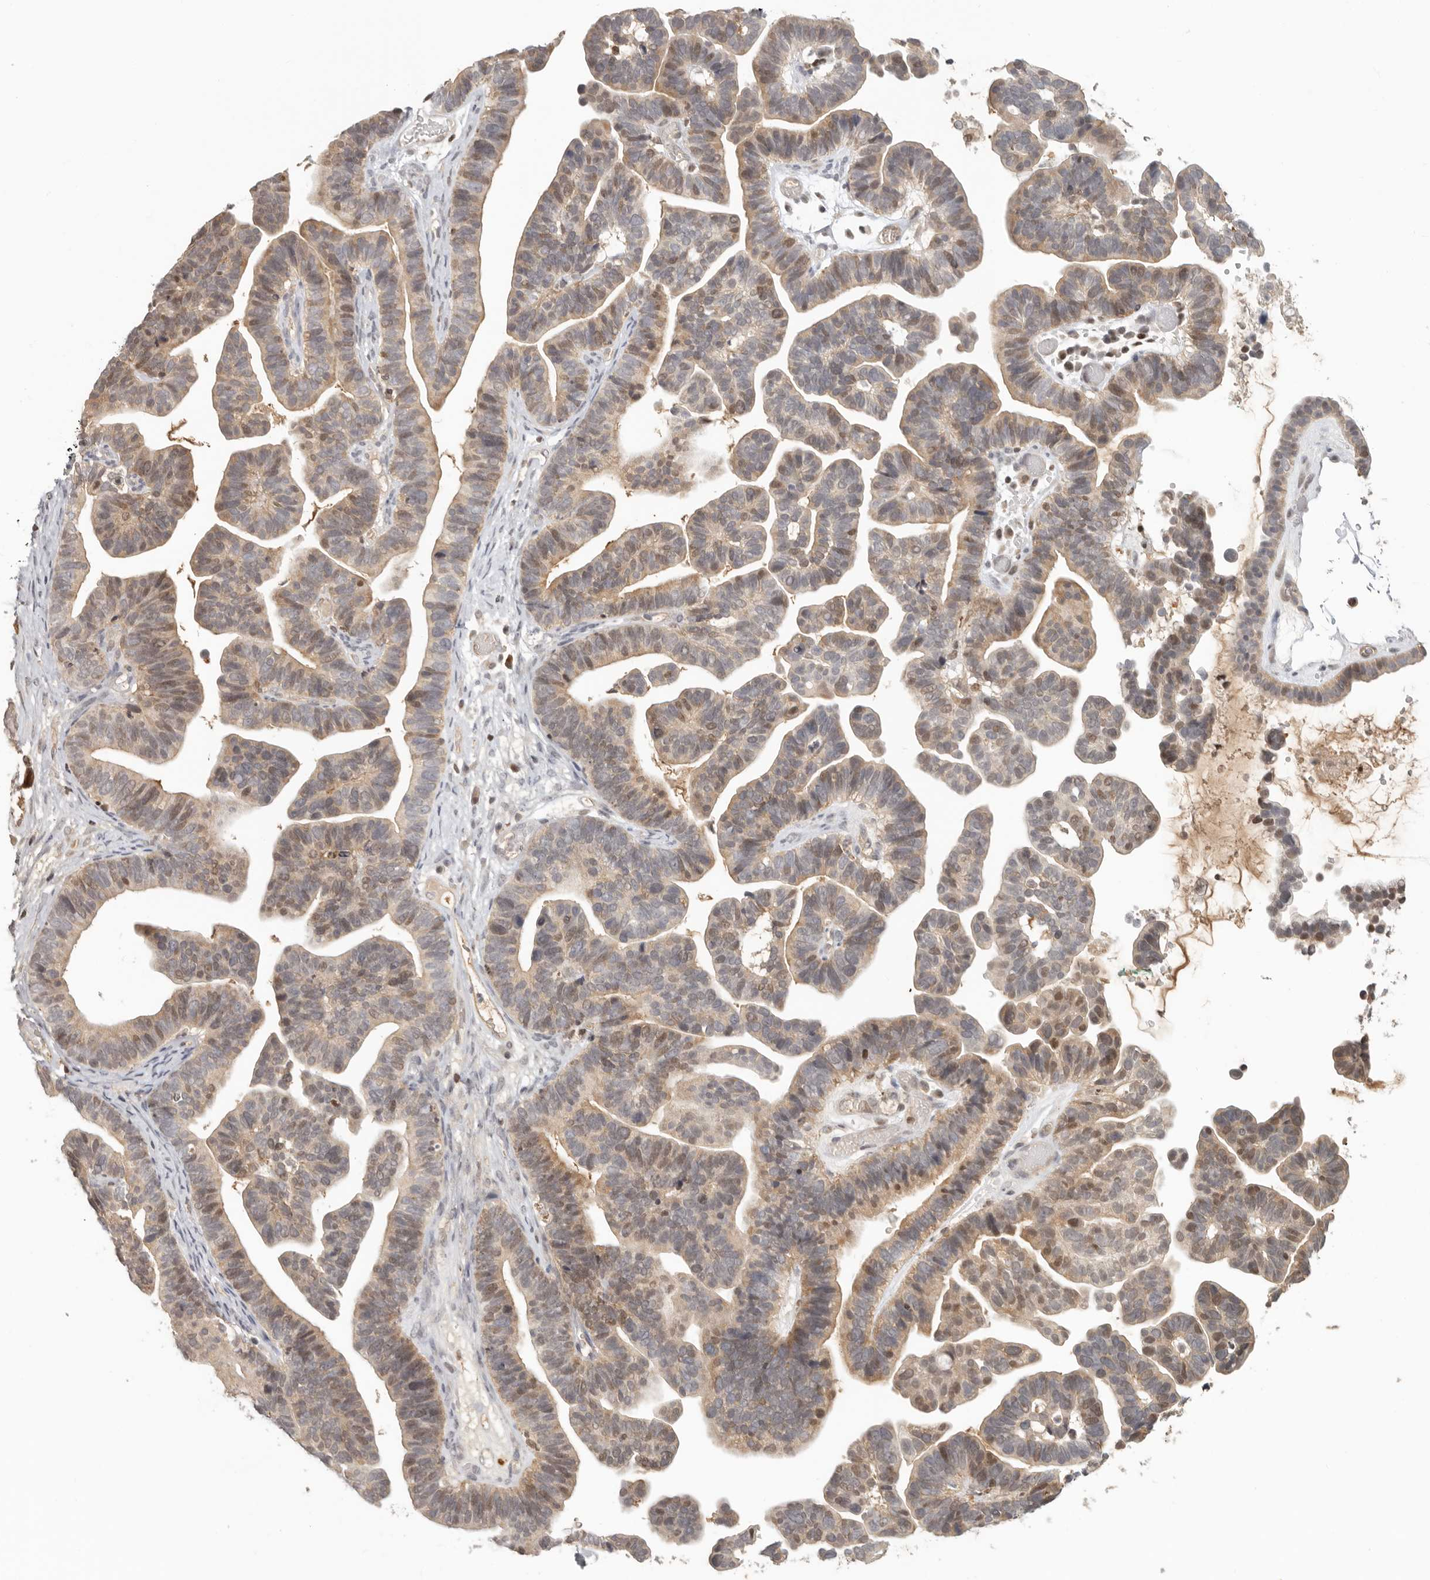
{"staining": {"intensity": "weak", "quantity": "25%-75%", "location": "cytoplasmic/membranous,nuclear"}, "tissue": "ovarian cancer", "cell_type": "Tumor cells", "image_type": "cancer", "snomed": [{"axis": "morphology", "description": "Cystadenocarcinoma, serous, NOS"}, {"axis": "topography", "description": "Ovary"}], "caption": "Immunohistochemistry (IHC) image of human ovarian cancer stained for a protein (brown), which shows low levels of weak cytoplasmic/membranous and nuclear expression in approximately 25%-75% of tumor cells.", "gene": "PSMA5", "patient": {"sex": "female", "age": 56}}